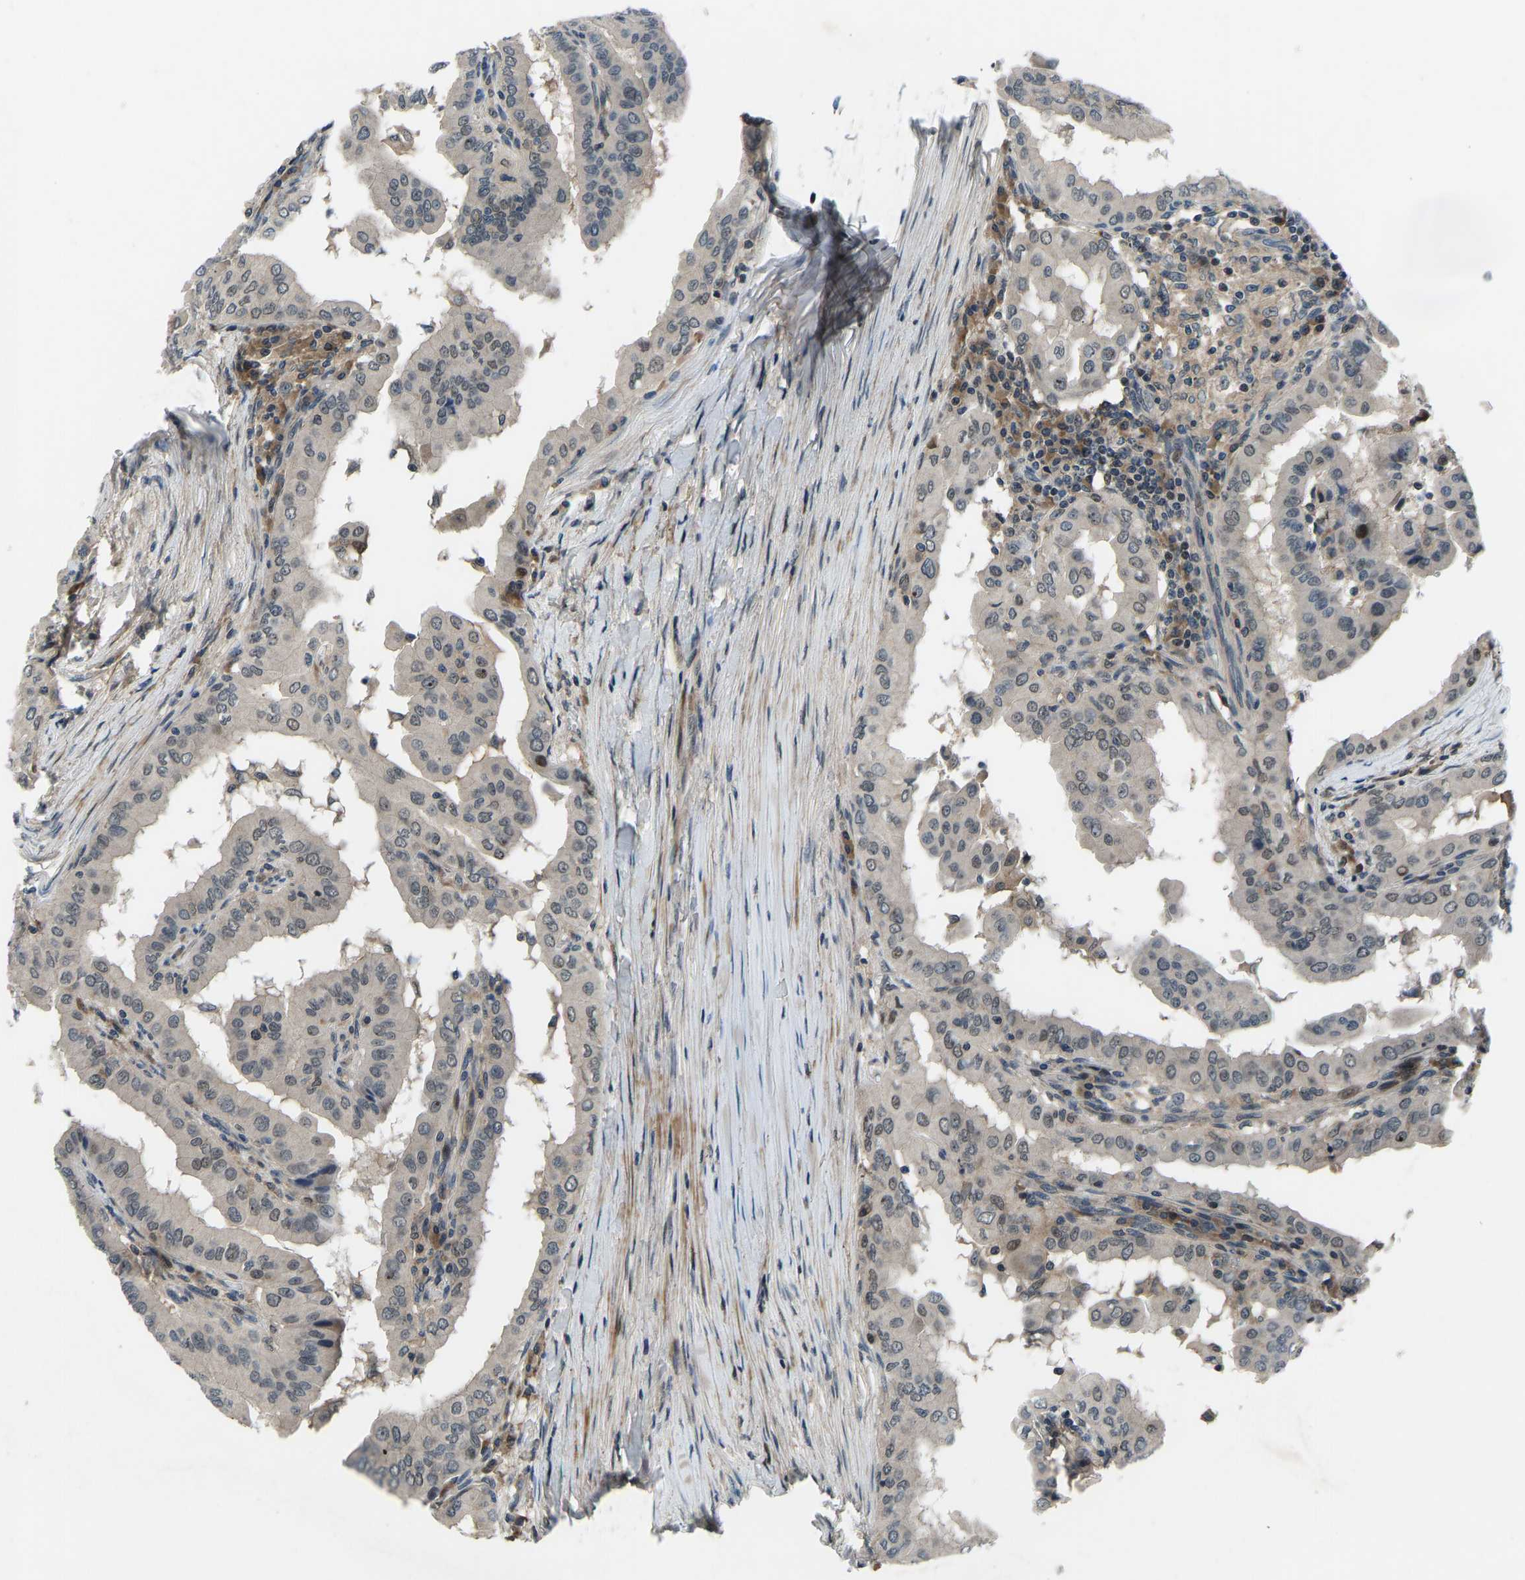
{"staining": {"intensity": "moderate", "quantity": "<25%", "location": "nuclear"}, "tissue": "thyroid cancer", "cell_type": "Tumor cells", "image_type": "cancer", "snomed": [{"axis": "morphology", "description": "Papillary adenocarcinoma, NOS"}, {"axis": "topography", "description": "Thyroid gland"}], "caption": "This is an image of immunohistochemistry staining of thyroid papillary adenocarcinoma, which shows moderate positivity in the nuclear of tumor cells.", "gene": "RLIM", "patient": {"sex": "male", "age": 33}}